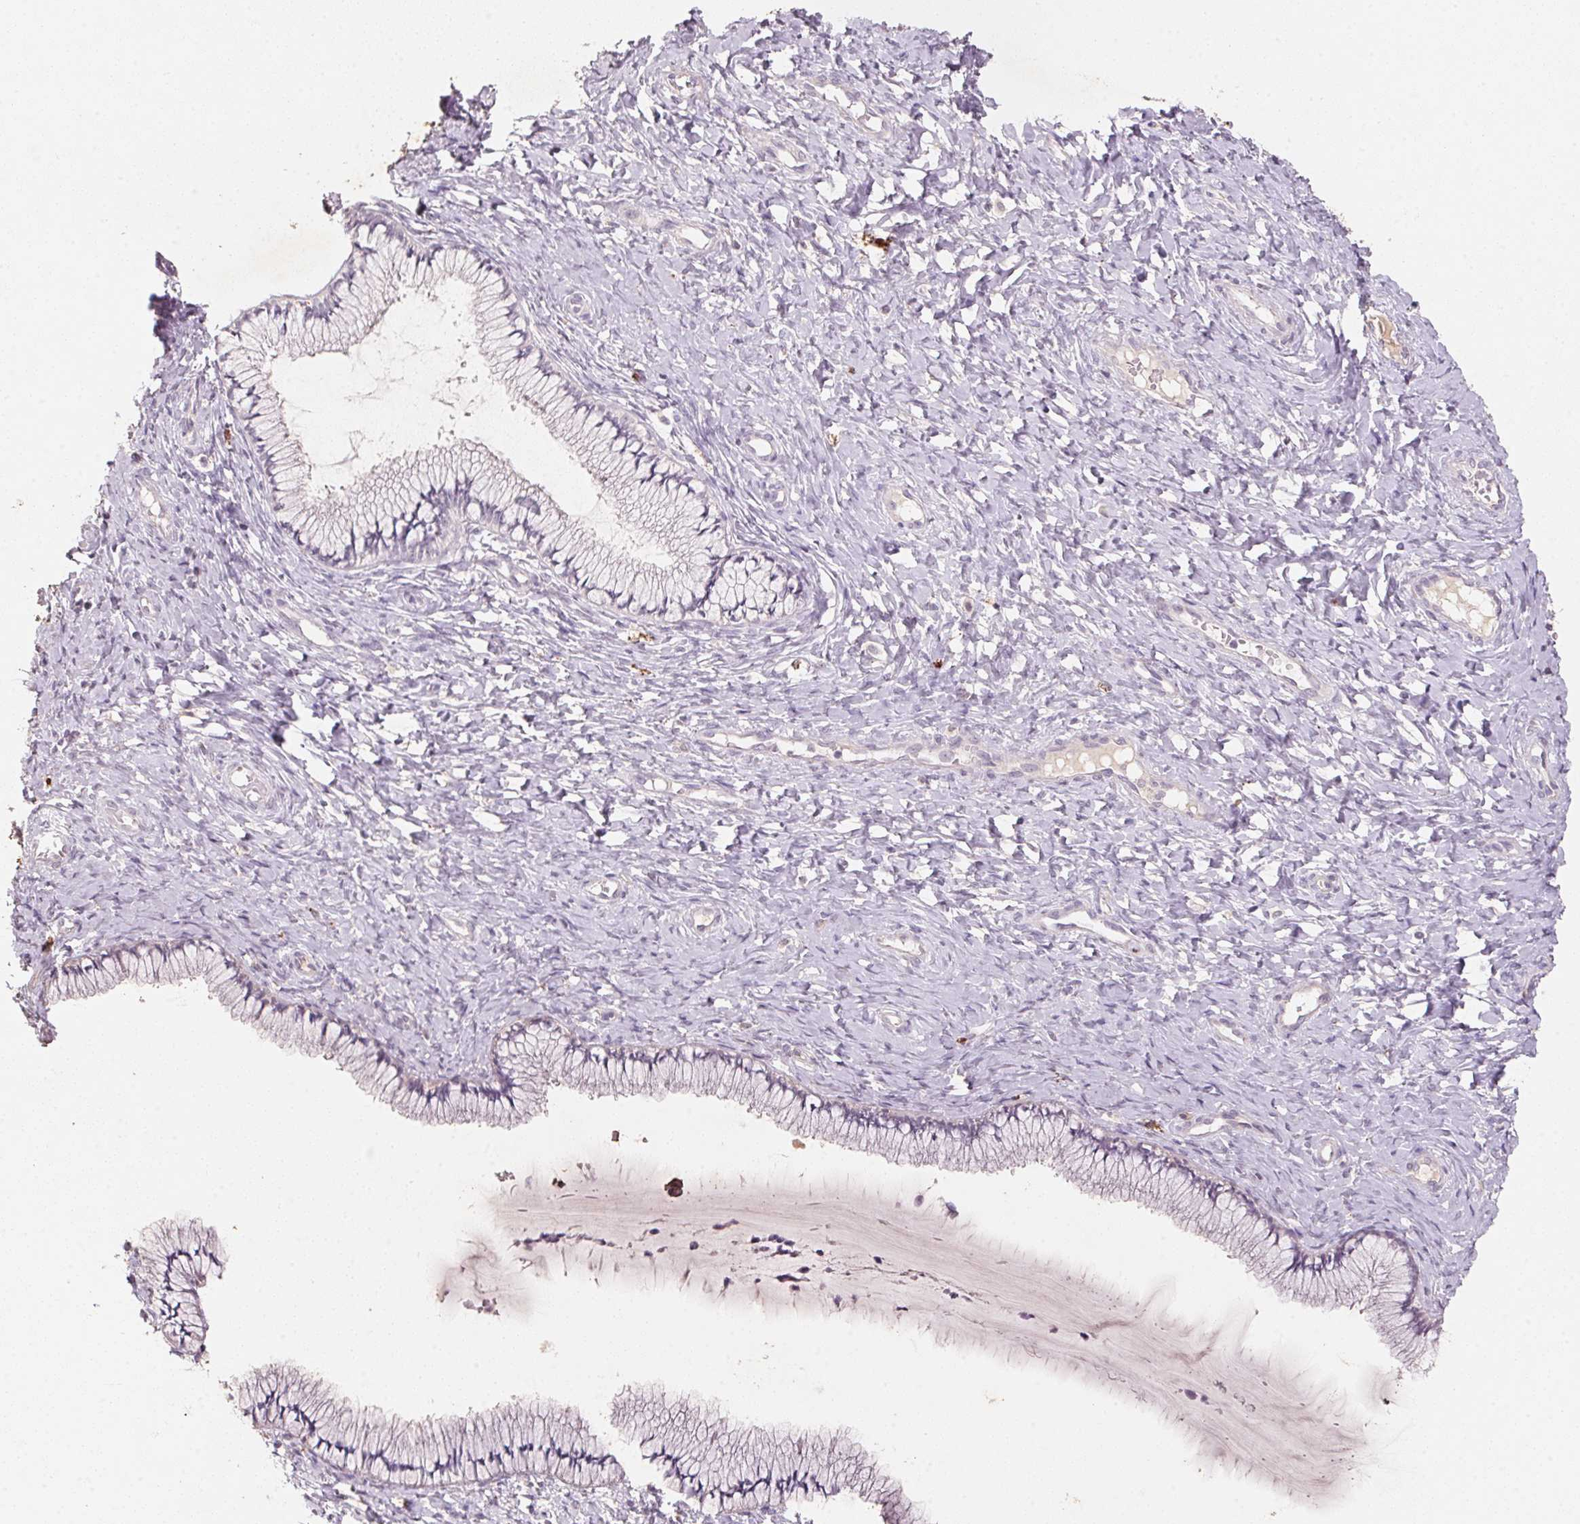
{"staining": {"intensity": "negative", "quantity": "none", "location": "none"}, "tissue": "cervix", "cell_type": "Glandular cells", "image_type": "normal", "snomed": [{"axis": "morphology", "description": "Normal tissue, NOS"}, {"axis": "topography", "description": "Cervix"}], "caption": "DAB immunohistochemical staining of benign cervix shows no significant staining in glandular cells. The staining was performed using DAB (3,3'-diaminobenzidine) to visualize the protein expression in brown, while the nuclei were stained in blue with hematoxylin (Magnification: 20x).", "gene": "CXCL5", "patient": {"sex": "female", "age": 37}}